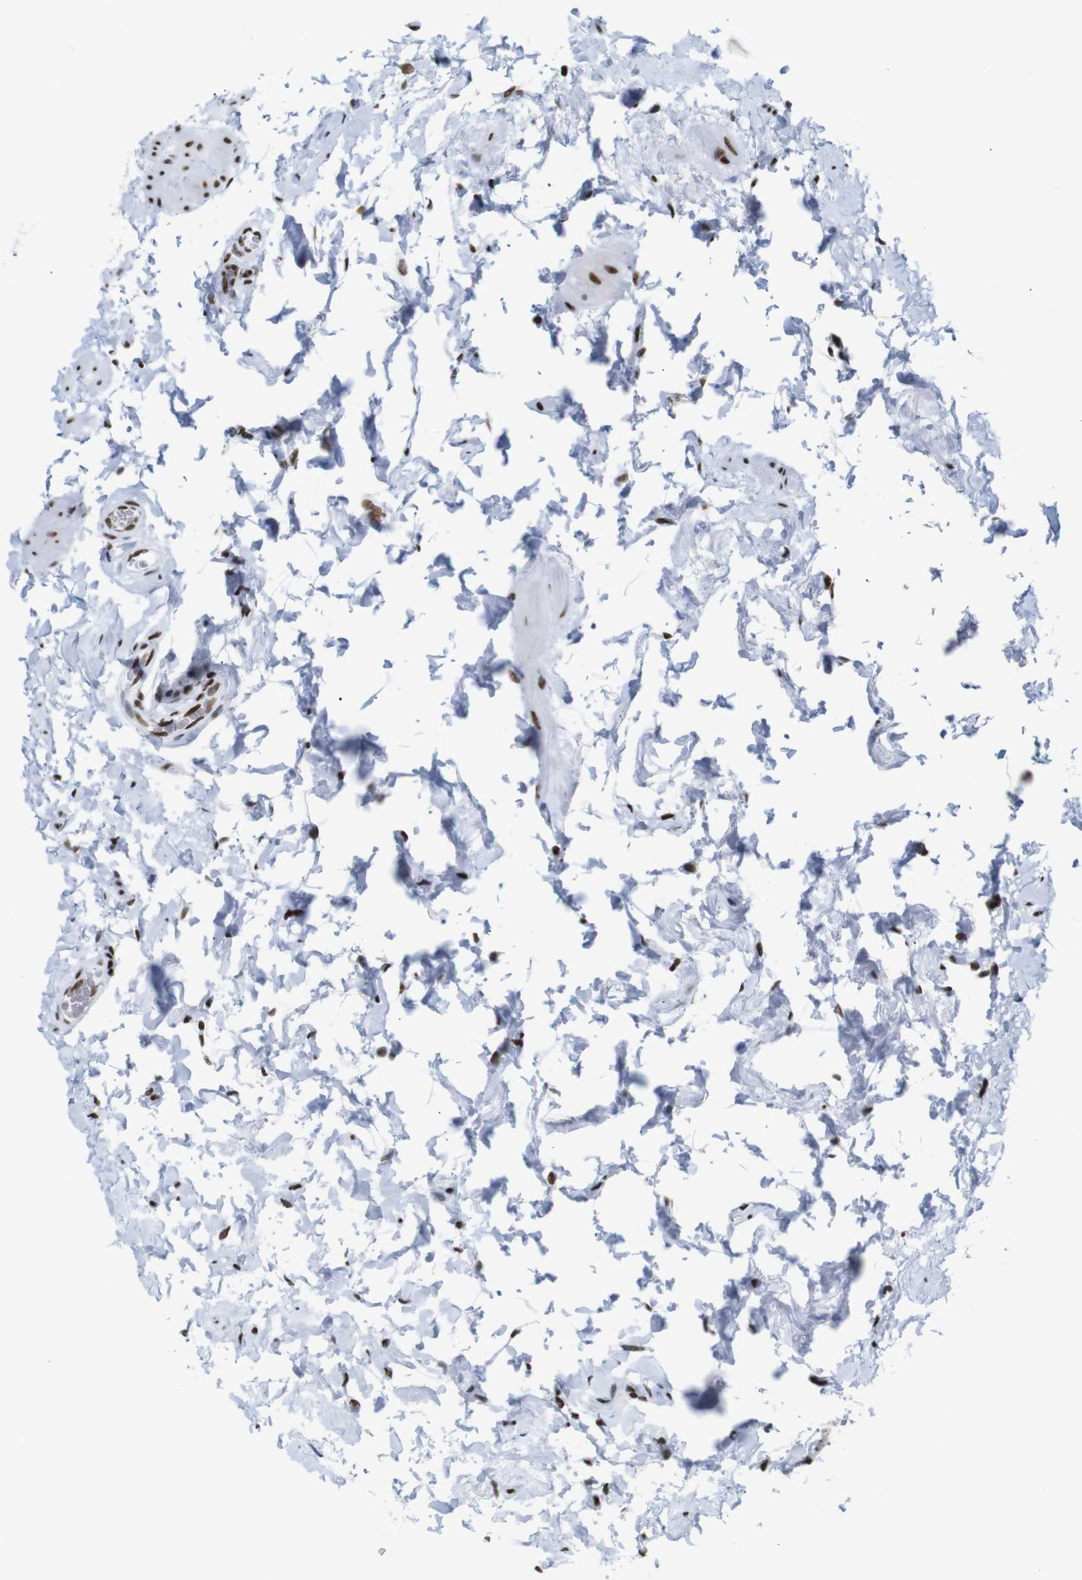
{"staining": {"intensity": "strong", "quantity": ">75%", "location": "cytoplasmic/membranous,nuclear"}, "tissue": "epididymis", "cell_type": "Glandular cells", "image_type": "normal", "snomed": [{"axis": "morphology", "description": "Normal tissue, NOS"}, {"axis": "topography", "description": "Epididymis"}], "caption": "Immunohistochemistry (IHC) of benign epididymis displays high levels of strong cytoplasmic/membranous,nuclear expression in about >75% of glandular cells. (Brightfield microscopy of DAB IHC at high magnification).", "gene": "TRA2B", "patient": {"sex": "male", "age": 36}}